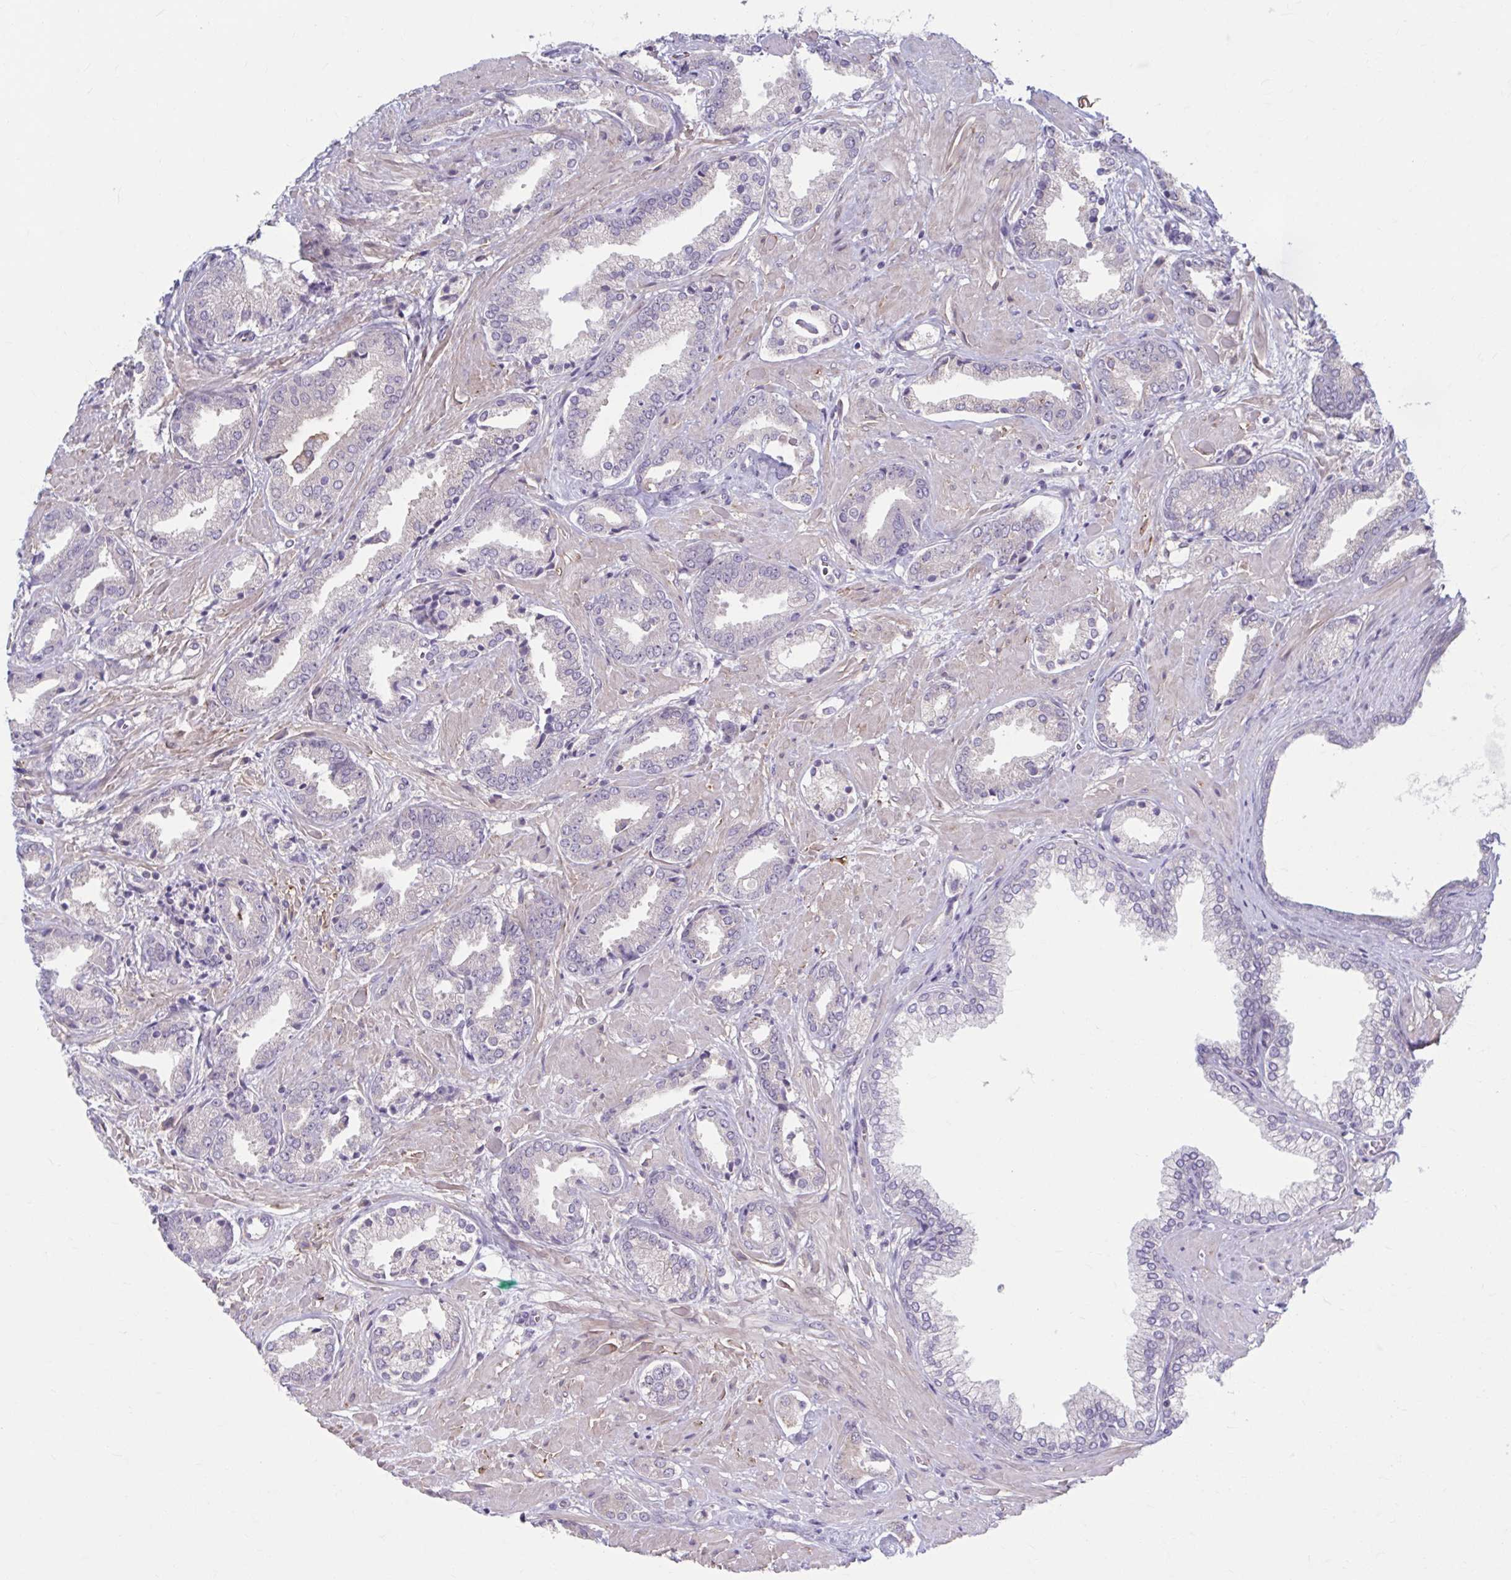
{"staining": {"intensity": "negative", "quantity": "none", "location": "none"}, "tissue": "prostate cancer", "cell_type": "Tumor cells", "image_type": "cancer", "snomed": [{"axis": "morphology", "description": "Adenocarcinoma, High grade"}, {"axis": "topography", "description": "Prostate"}], "caption": "Immunohistochemistry image of prostate cancer (adenocarcinoma (high-grade)) stained for a protein (brown), which exhibits no expression in tumor cells. (Immunohistochemistry (ihc), brightfield microscopy, high magnification).", "gene": "CHST3", "patient": {"sex": "male", "age": 56}}